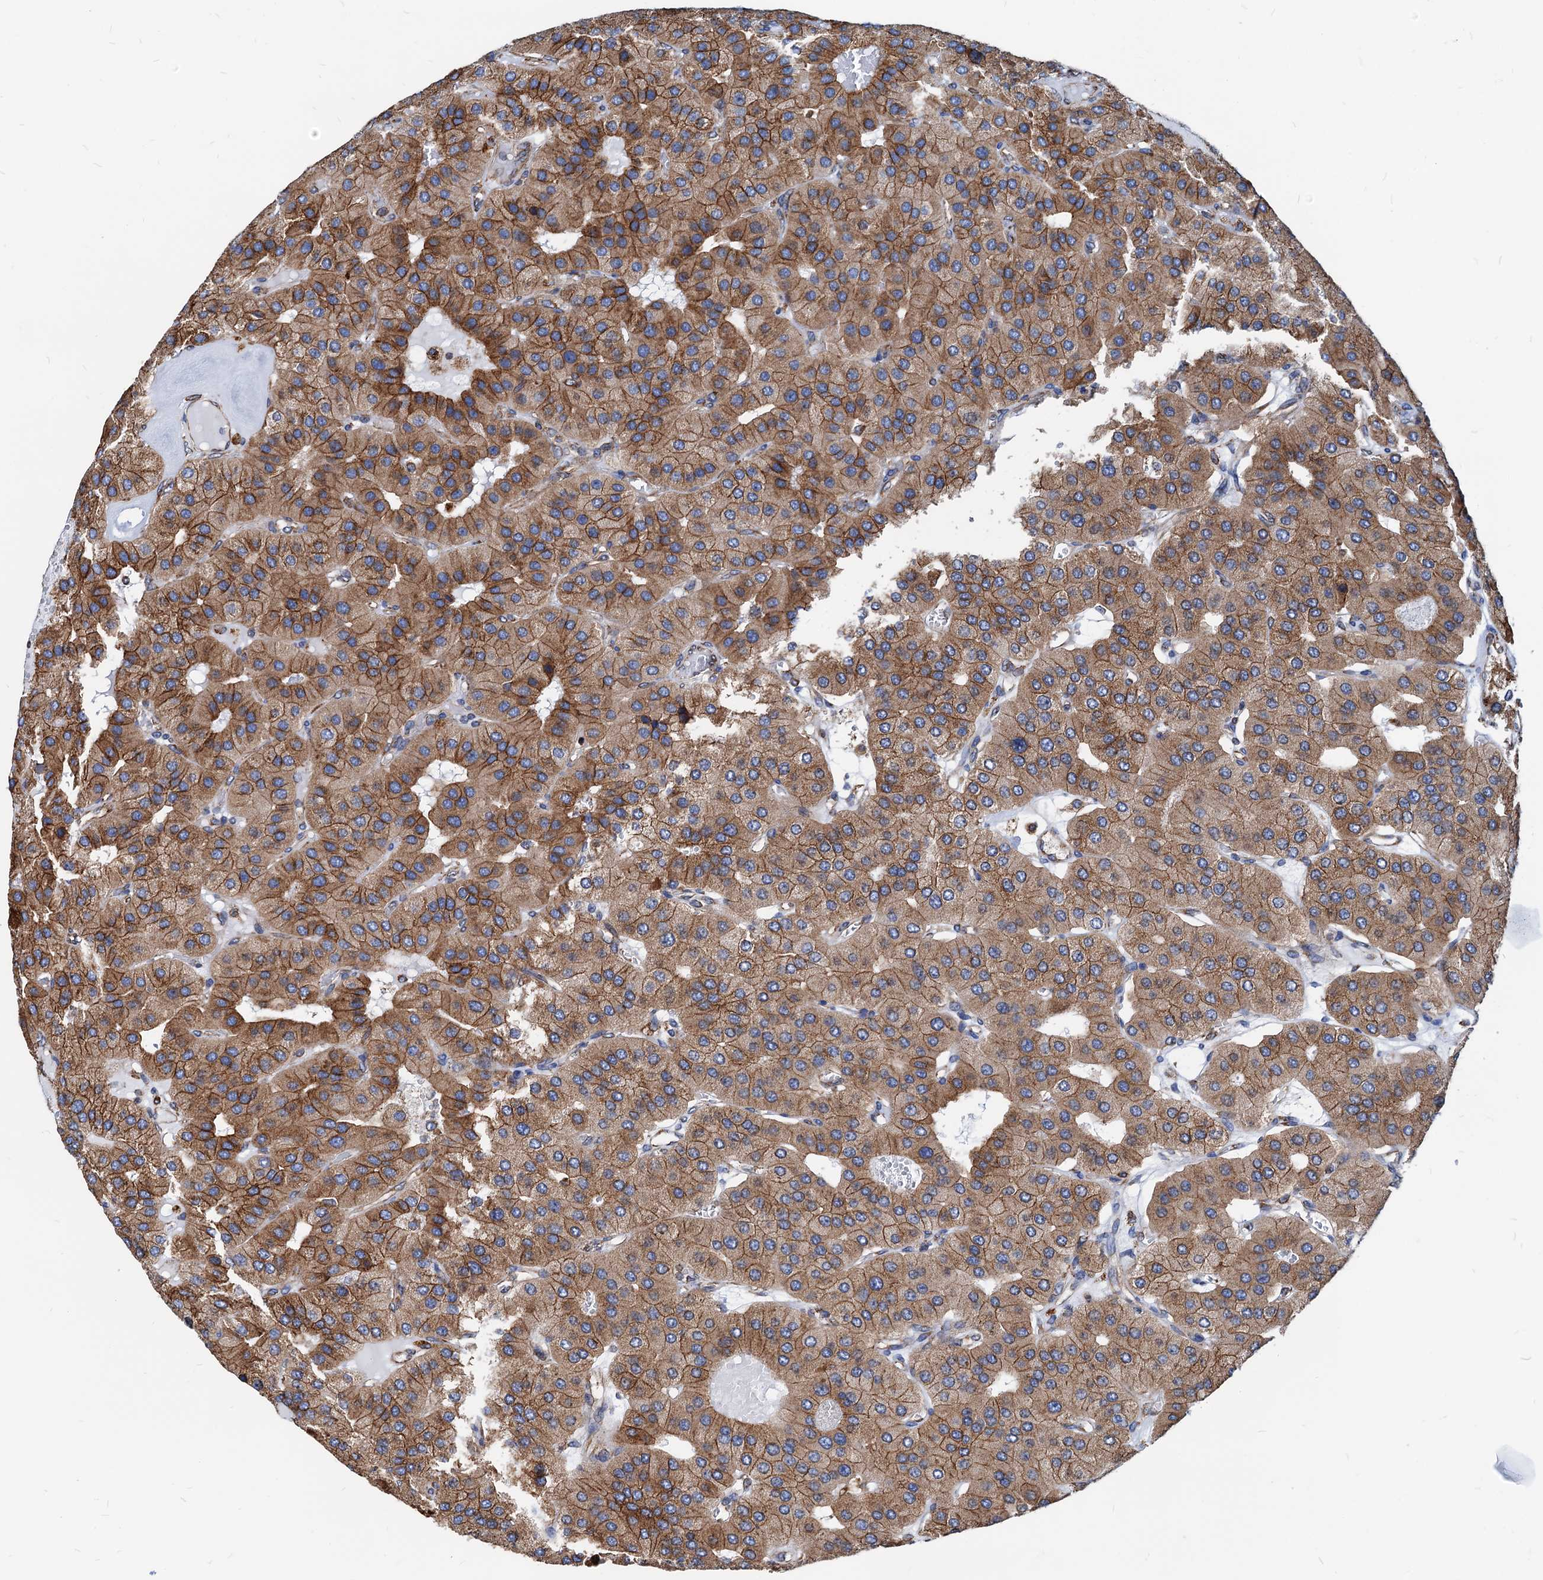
{"staining": {"intensity": "moderate", "quantity": ">75%", "location": "cytoplasmic/membranous"}, "tissue": "parathyroid gland", "cell_type": "Glandular cells", "image_type": "normal", "snomed": [{"axis": "morphology", "description": "Normal tissue, NOS"}, {"axis": "morphology", "description": "Adenoma, NOS"}, {"axis": "topography", "description": "Parathyroid gland"}], "caption": "Unremarkable parathyroid gland was stained to show a protein in brown. There is medium levels of moderate cytoplasmic/membranous positivity in about >75% of glandular cells.", "gene": "HSPA5", "patient": {"sex": "female", "age": 86}}